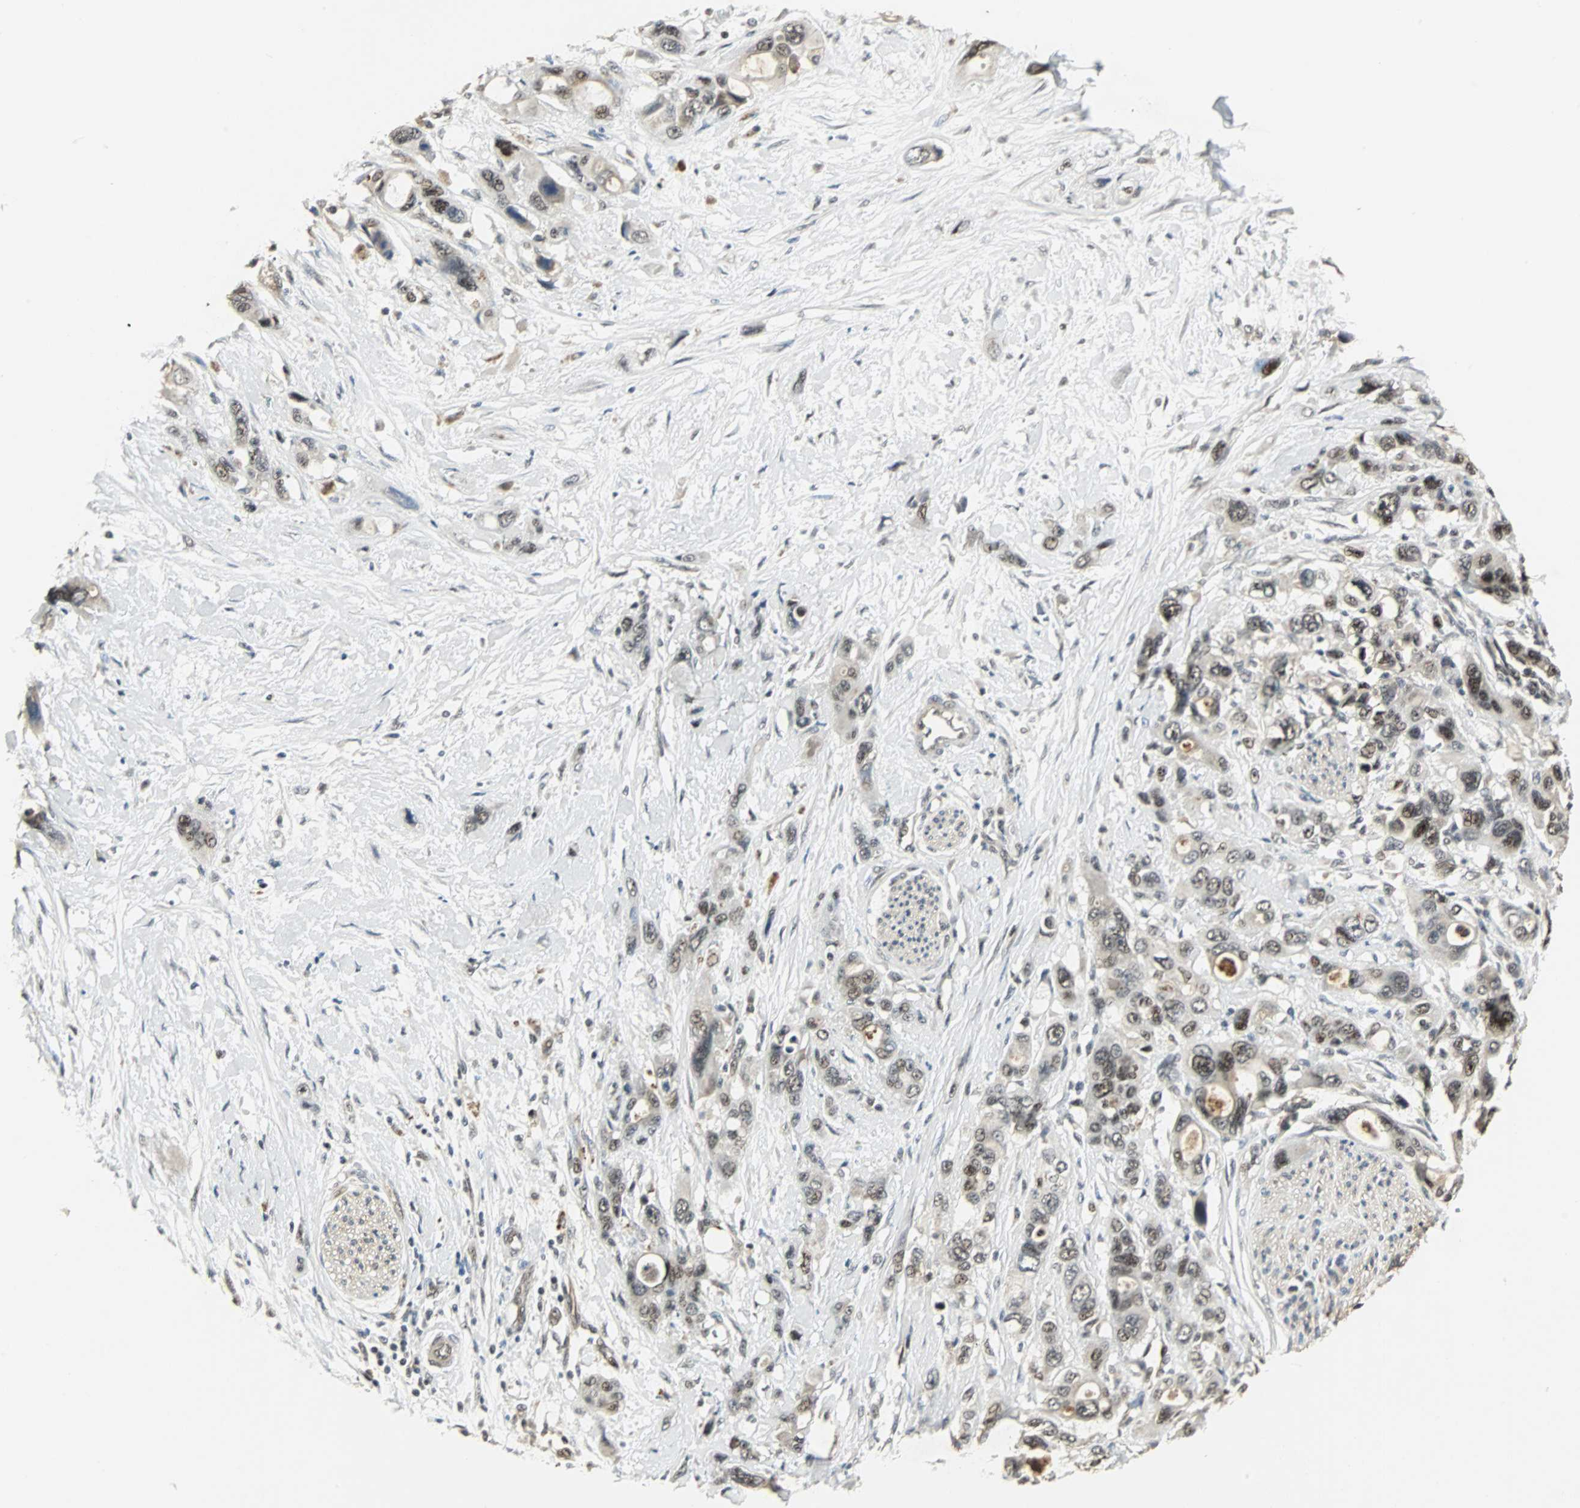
{"staining": {"intensity": "strong", "quantity": ">75%", "location": "nuclear"}, "tissue": "pancreatic cancer", "cell_type": "Tumor cells", "image_type": "cancer", "snomed": [{"axis": "morphology", "description": "Adenocarcinoma, NOS"}, {"axis": "topography", "description": "Pancreas"}], "caption": "A high-resolution photomicrograph shows immunohistochemistry (IHC) staining of pancreatic cancer (adenocarcinoma), which reveals strong nuclear positivity in approximately >75% of tumor cells. Using DAB (3,3'-diaminobenzidine) (brown) and hematoxylin (blue) stains, captured at high magnification using brightfield microscopy.", "gene": "MED4", "patient": {"sex": "male", "age": 46}}